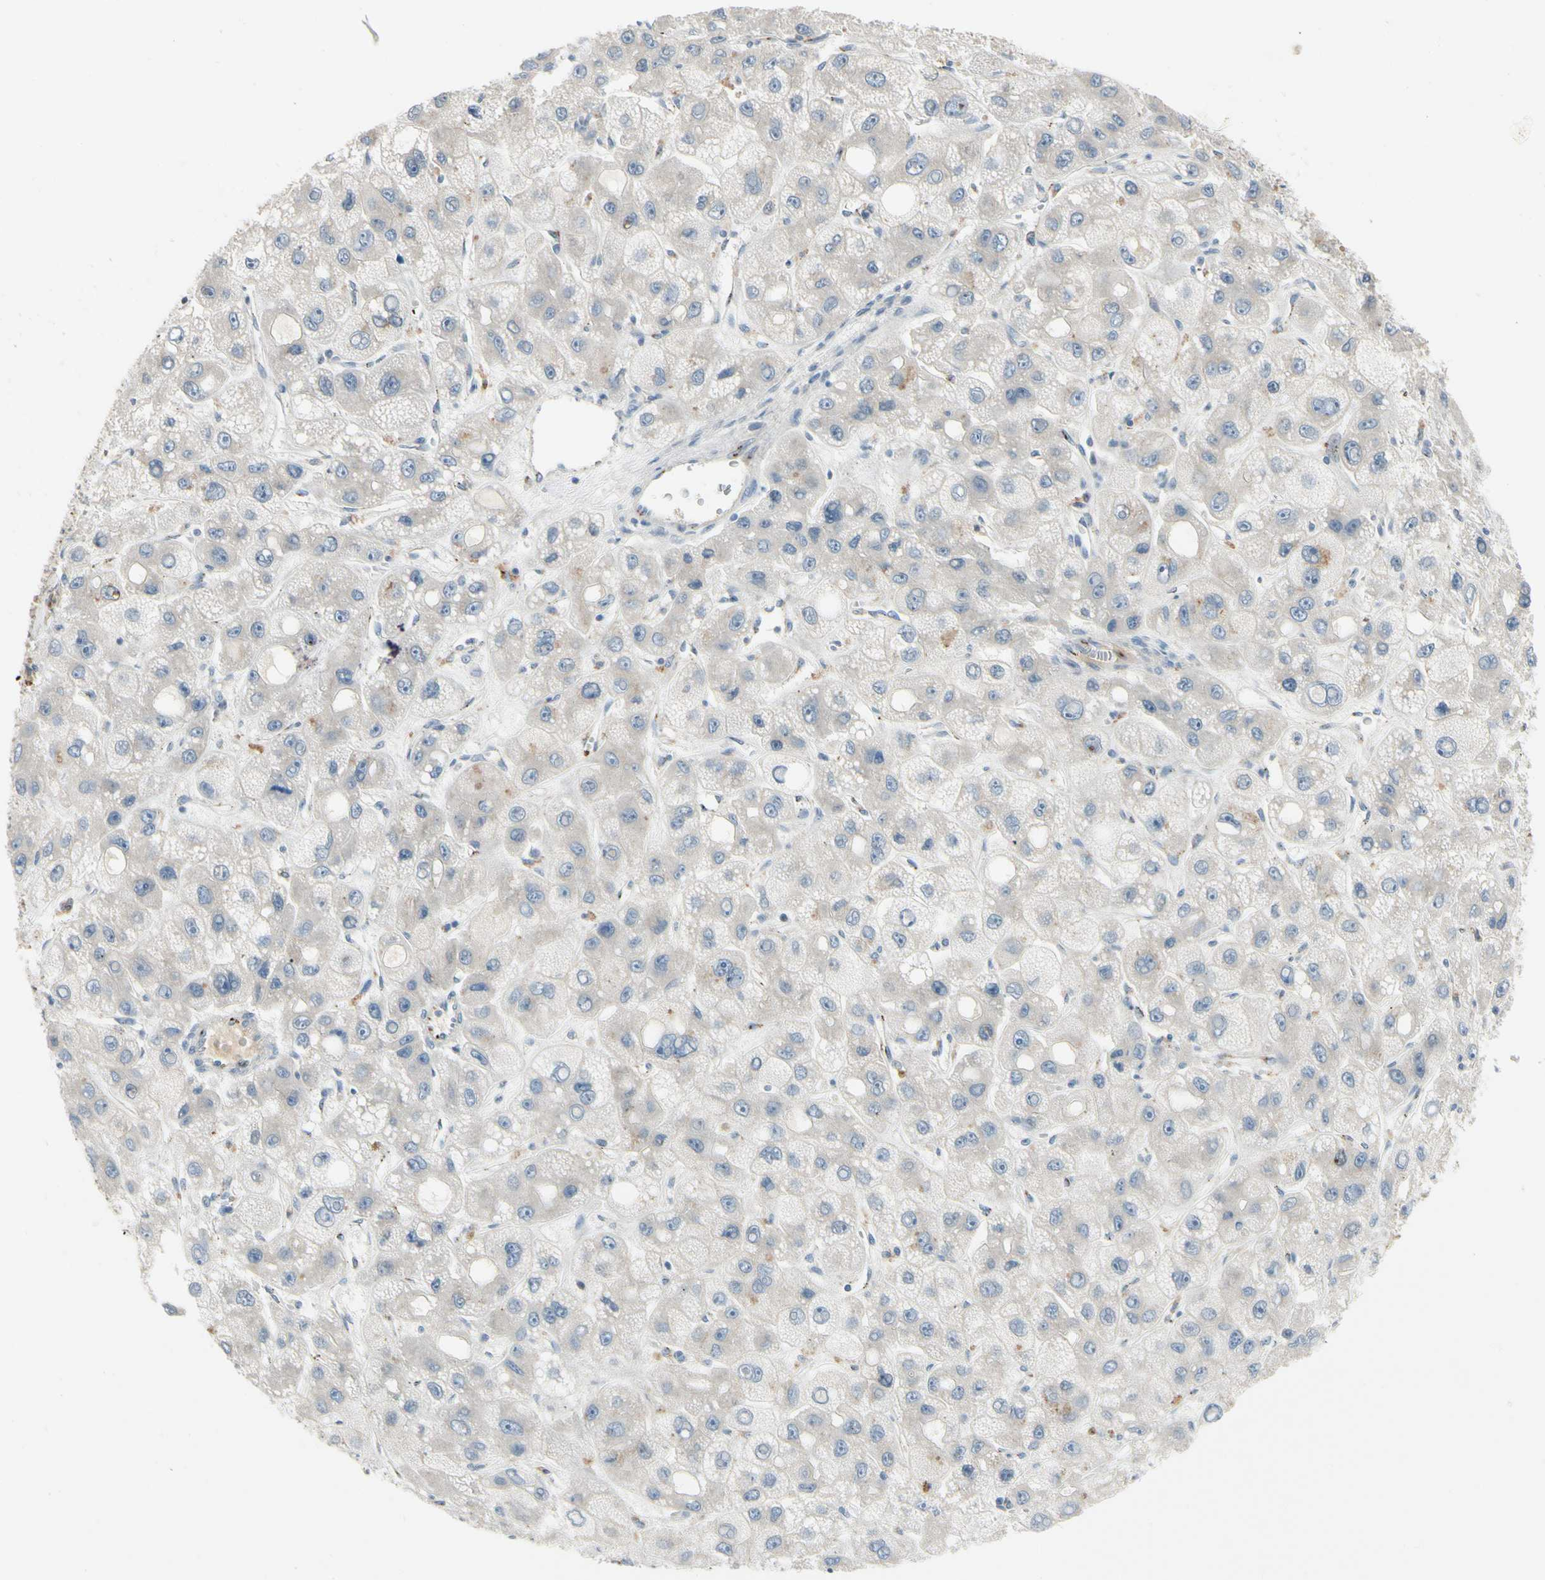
{"staining": {"intensity": "negative", "quantity": "none", "location": "none"}, "tissue": "liver cancer", "cell_type": "Tumor cells", "image_type": "cancer", "snomed": [{"axis": "morphology", "description": "Carcinoma, Hepatocellular, NOS"}, {"axis": "topography", "description": "Liver"}], "caption": "DAB immunohistochemical staining of human hepatocellular carcinoma (liver) displays no significant staining in tumor cells.", "gene": "MANSC1", "patient": {"sex": "male", "age": 55}}